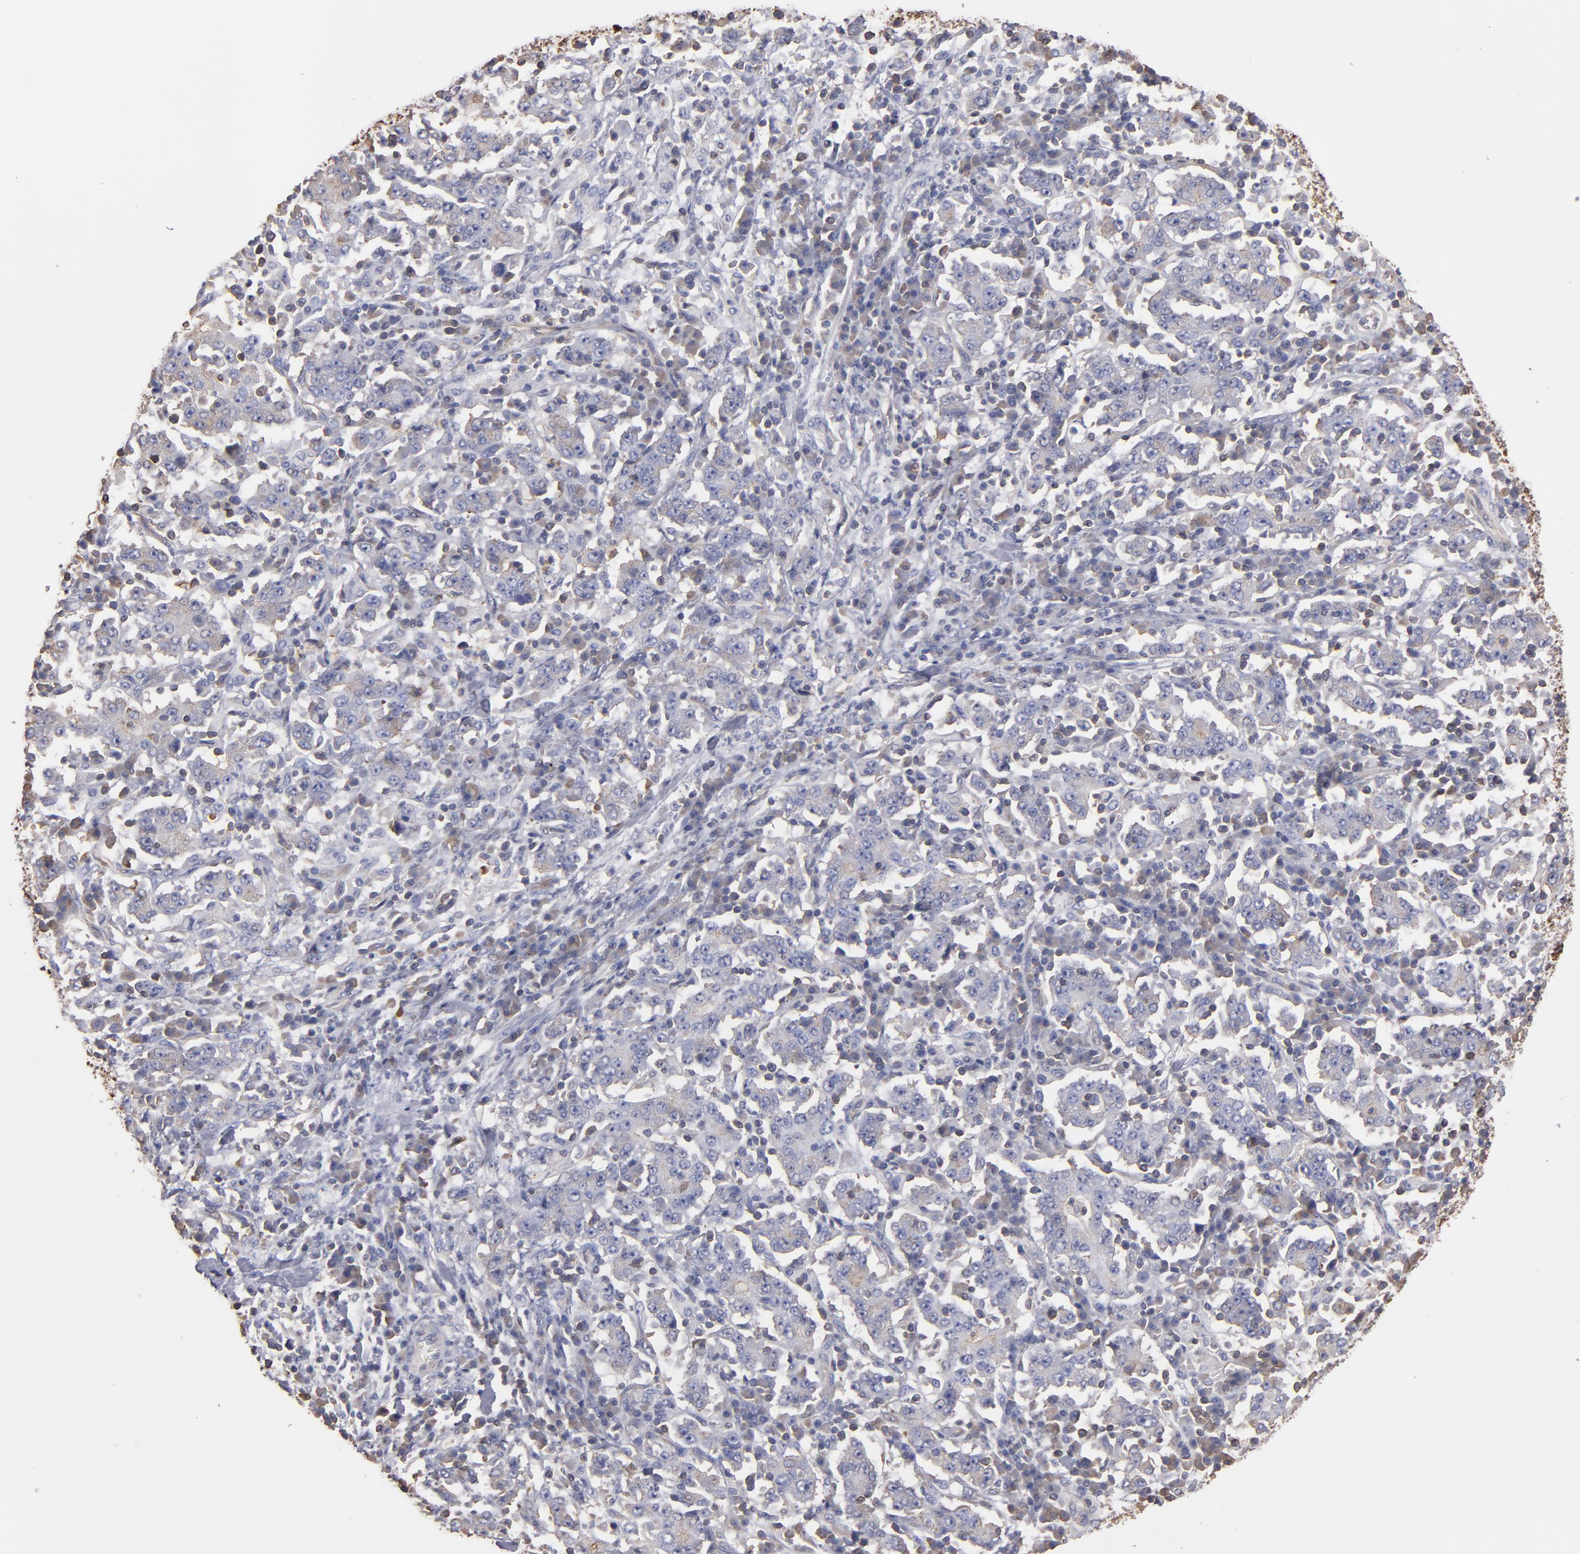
{"staining": {"intensity": "negative", "quantity": "none", "location": "none"}, "tissue": "stomach cancer", "cell_type": "Tumor cells", "image_type": "cancer", "snomed": [{"axis": "morphology", "description": "Normal tissue, NOS"}, {"axis": "morphology", "description": "Adenocarcinoma, NOS"}, {"axis": "topography", "description": "Stomach, upper"}, {"axis": "topography", "description": "Stomach"}], "caption": "Stomach adenocarcinoma stained for a protein using immunohistochemistry demonstrates no expression tumor cells.", "gene": "ESYT2", "patient": {"sex": "male", "age": 59}}